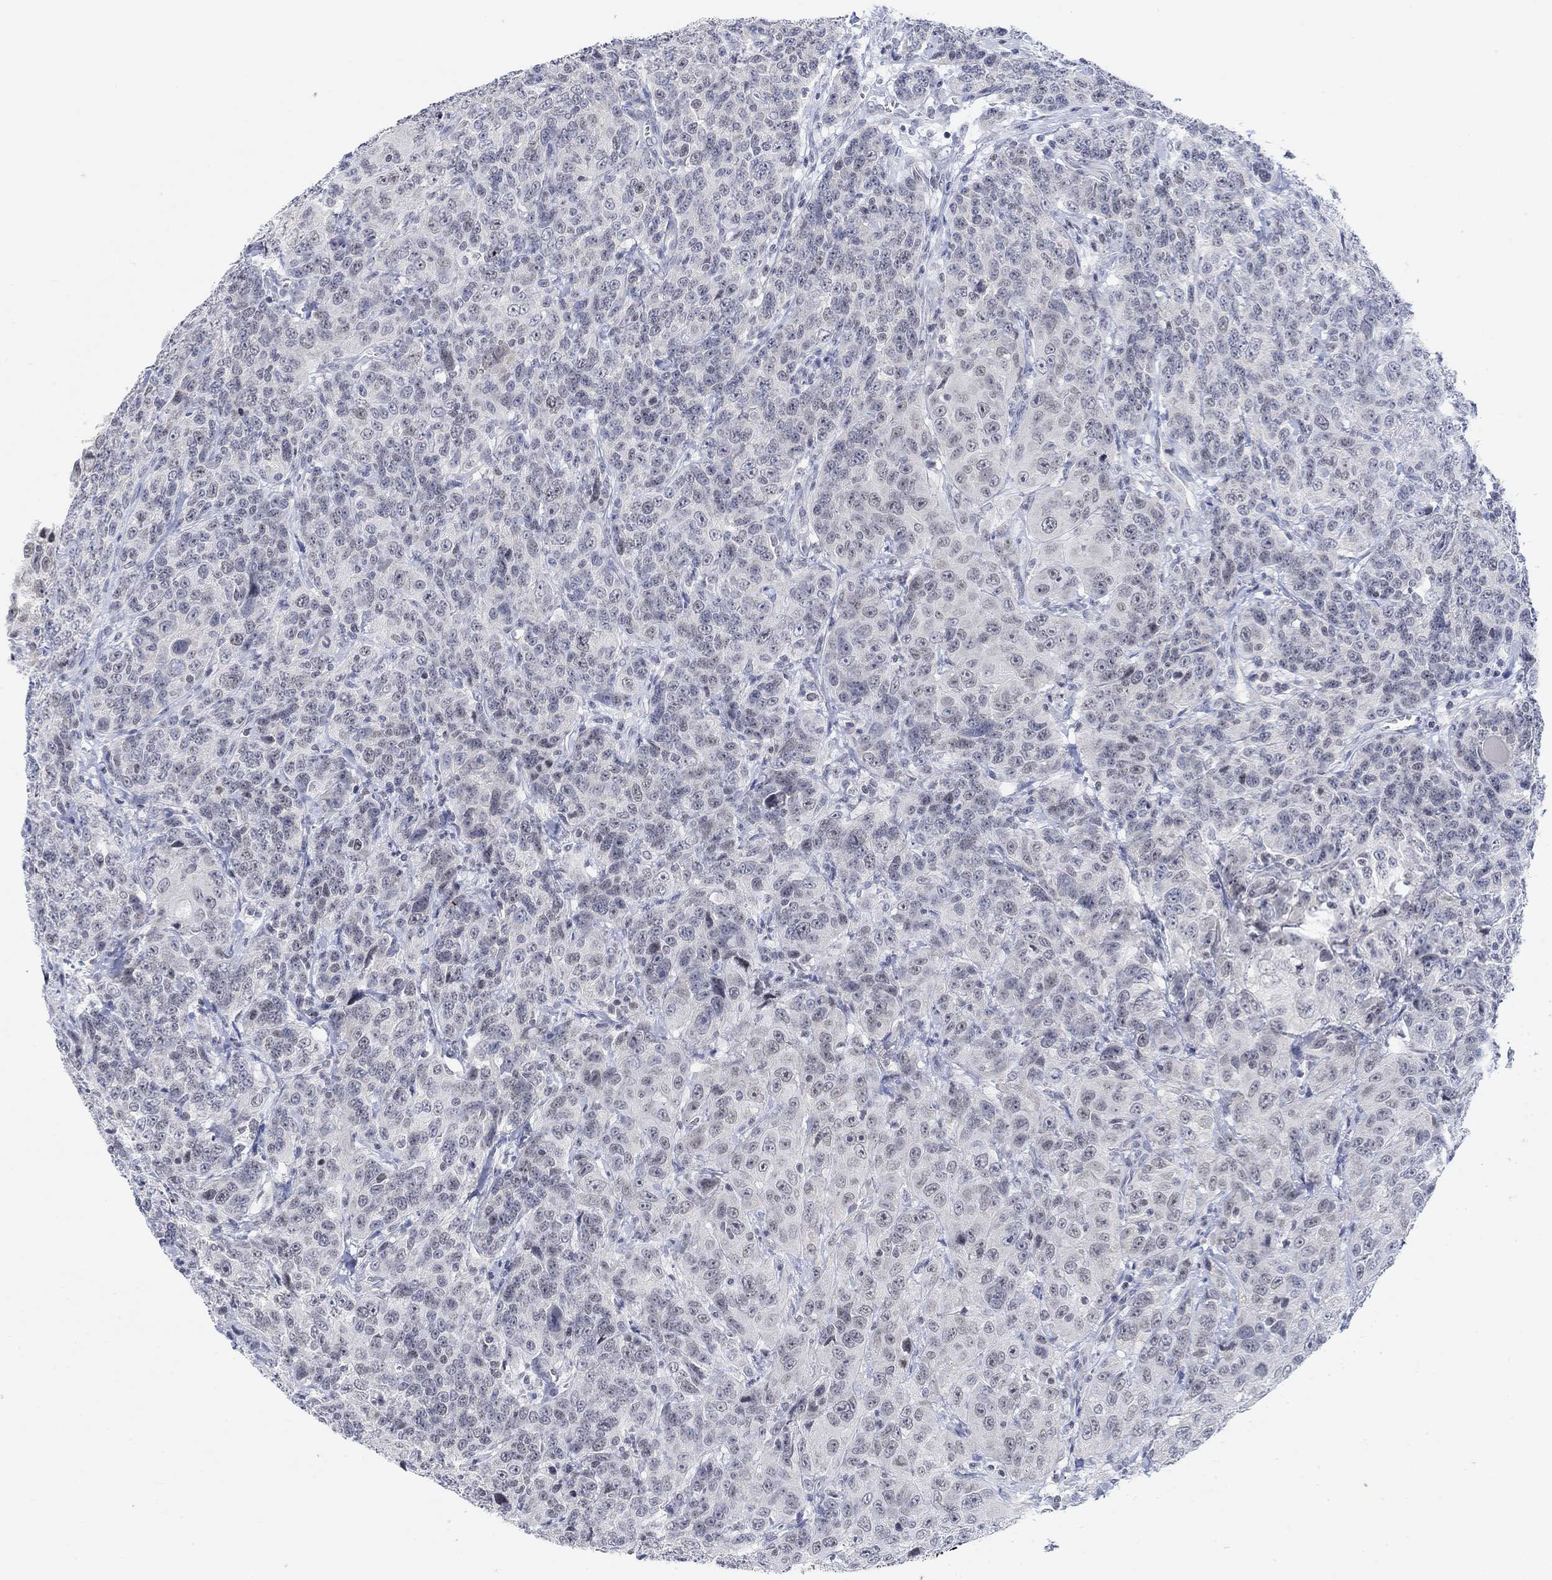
{"staining": {"intensity": "negative", "quantity": "none", "location": "none"}, "tissue": "urothelial cancer", "cell_type": "Tumor cells", "image_type": "cancer", "snomed": [{"axis": "morphology", "description": "Urothelial carcinoma, NOS"}, {"axis": "morphology", "description": "Urothelial carcinoma, High grade"}, {"axis": "topography", "description": "Urinary bladder"}], "caption": "The immunohistochemistry image has no significant positivity in tumor cells of transitional cell carcinoma tissue.", "gene": "ATP6V1E2", "patient": {"sex": "female", "age": 73}}